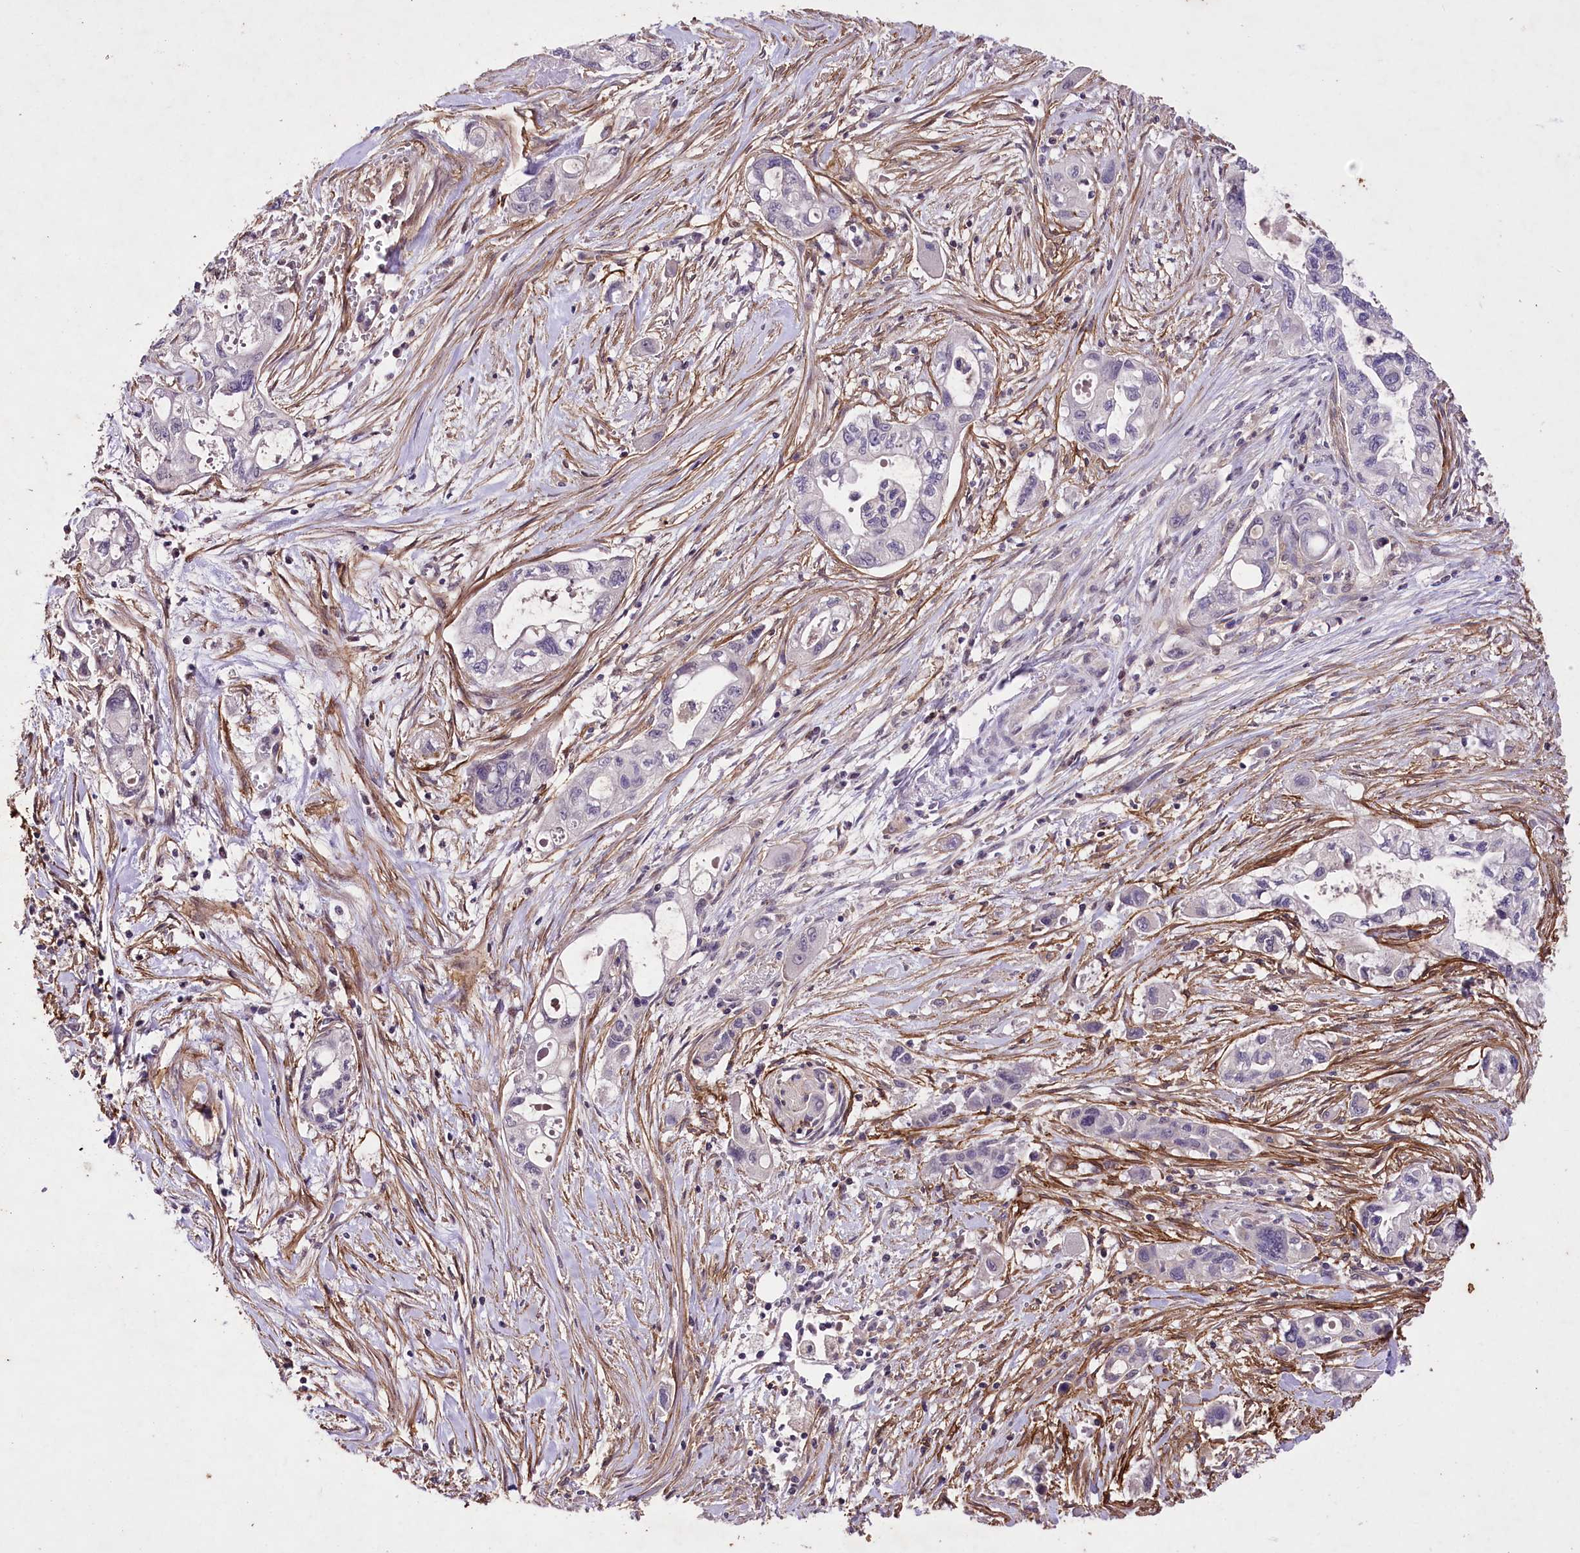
{"staining": {"intensity": "negative", "quantity": "none", "location": "none"}, "tissue": "pancreatic cancer", "cell_type": "Tumor cells", "image_type": "cancer", "snomed": [{"axis": "morphology", "description": "Adenocarcinoma, NOS"}, {"axis": "topography", "description": "Pancreas"}], "caption": "This is an IHC photomicrograph of human pancreatic cancer (adenocarcinoma). There is no positivity in tumor cells.", "gene": "ENPP1", "patient": {"sex": "male", "age": 75}}